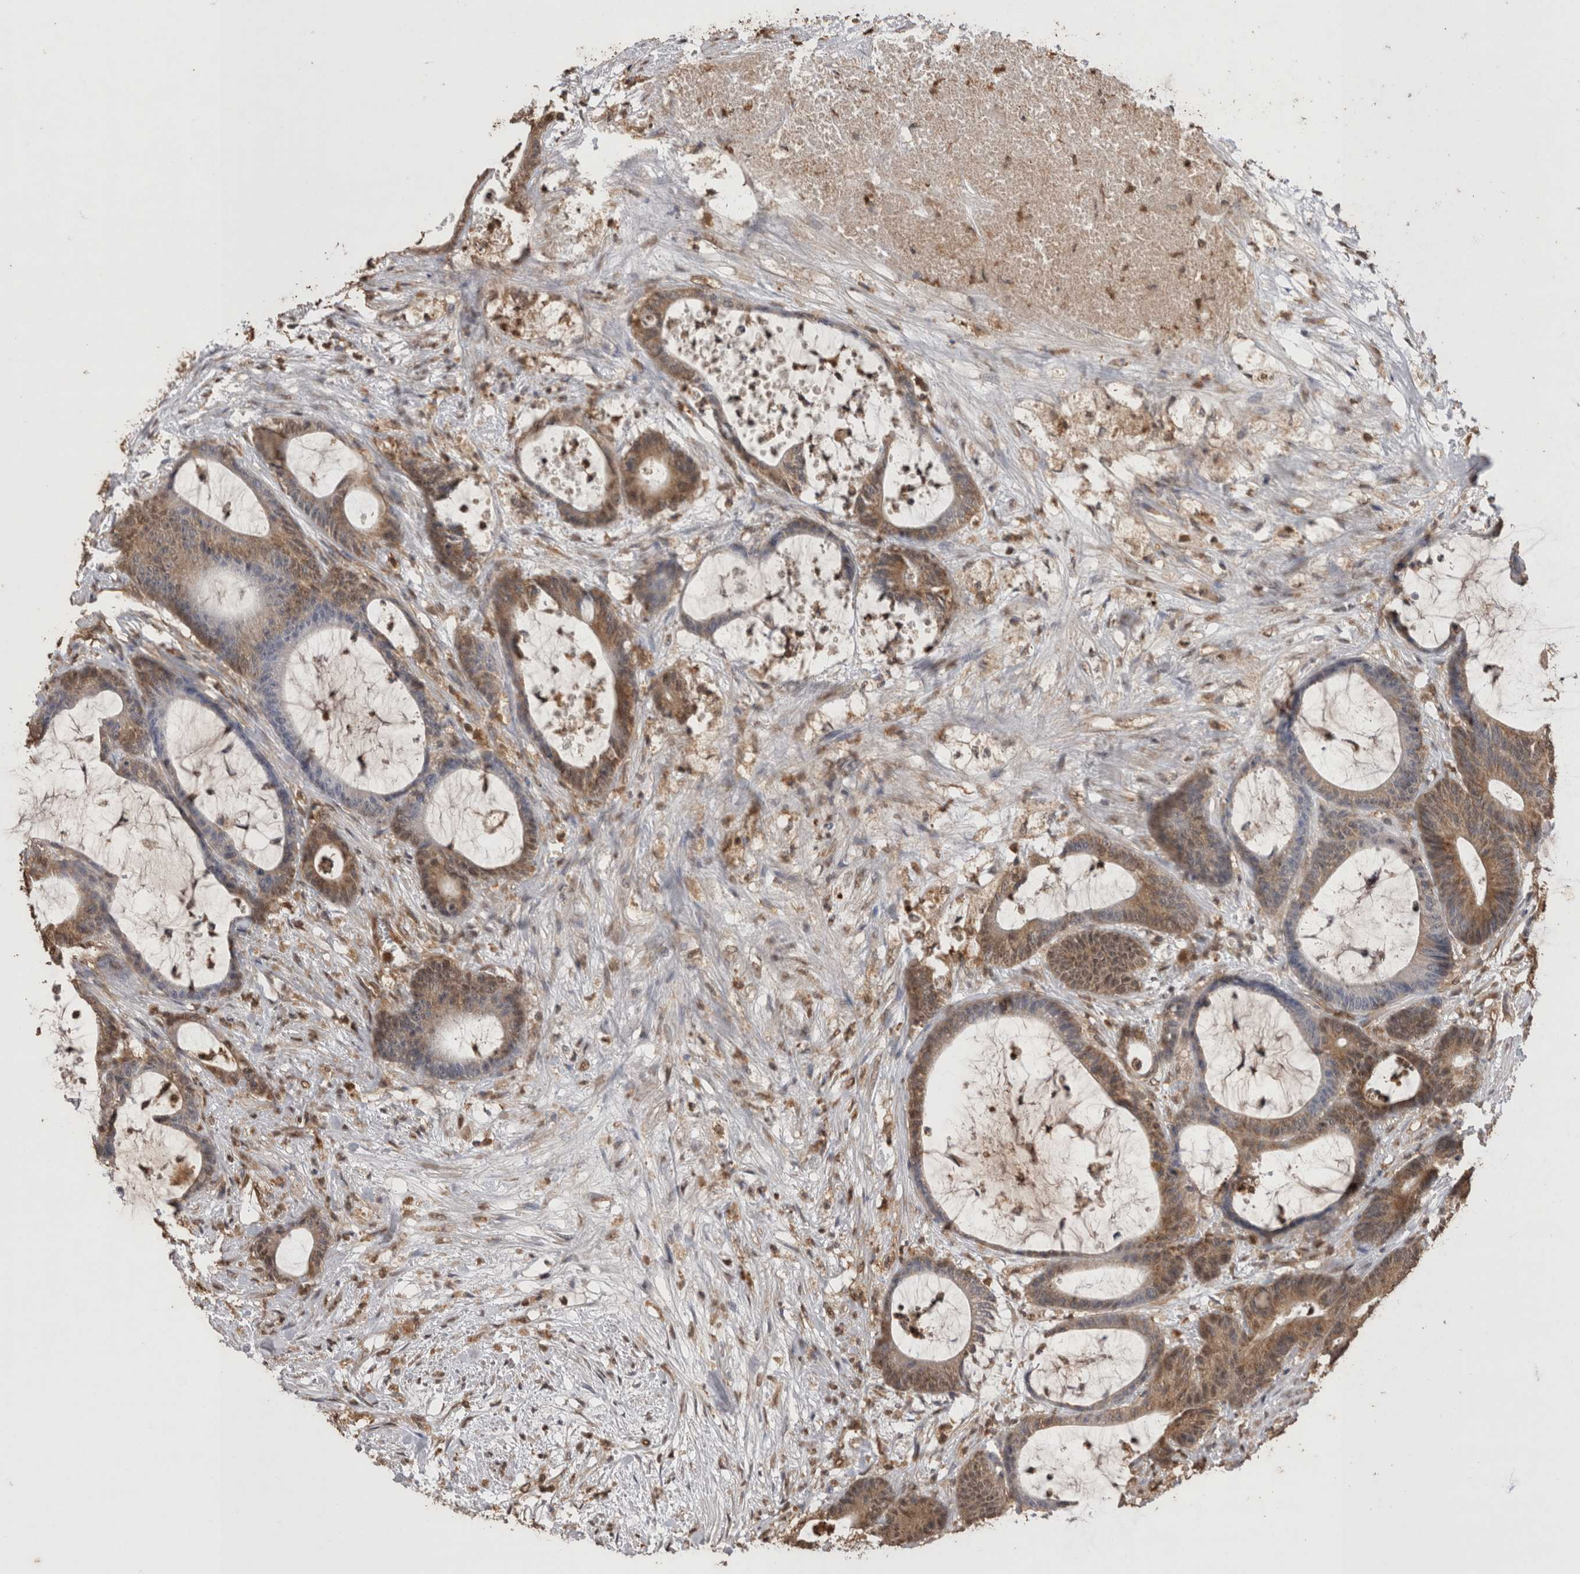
{"staining": {"intensity": "moderate", "quantity": ">75%", "location": "cytoplasmic/membranous"}, "tissue": "colorectal cancer", "cell_type": "Tumor cells", "image_type": "cancer", "snomed": [{"axis": "morphology", "description": "Adenocarcinoma, NOS"}, {"axis": "topography", "description": "Colon"}], "caption": "High-power microscopy captured an immunohistochemistry (IHC) image of colorectal cancer, revealing moderate cytoplasmic/membranous staining in about >75% of tumor cells.", "gene": "GRK5", "patient": {"sex": "female", "age": 84}}